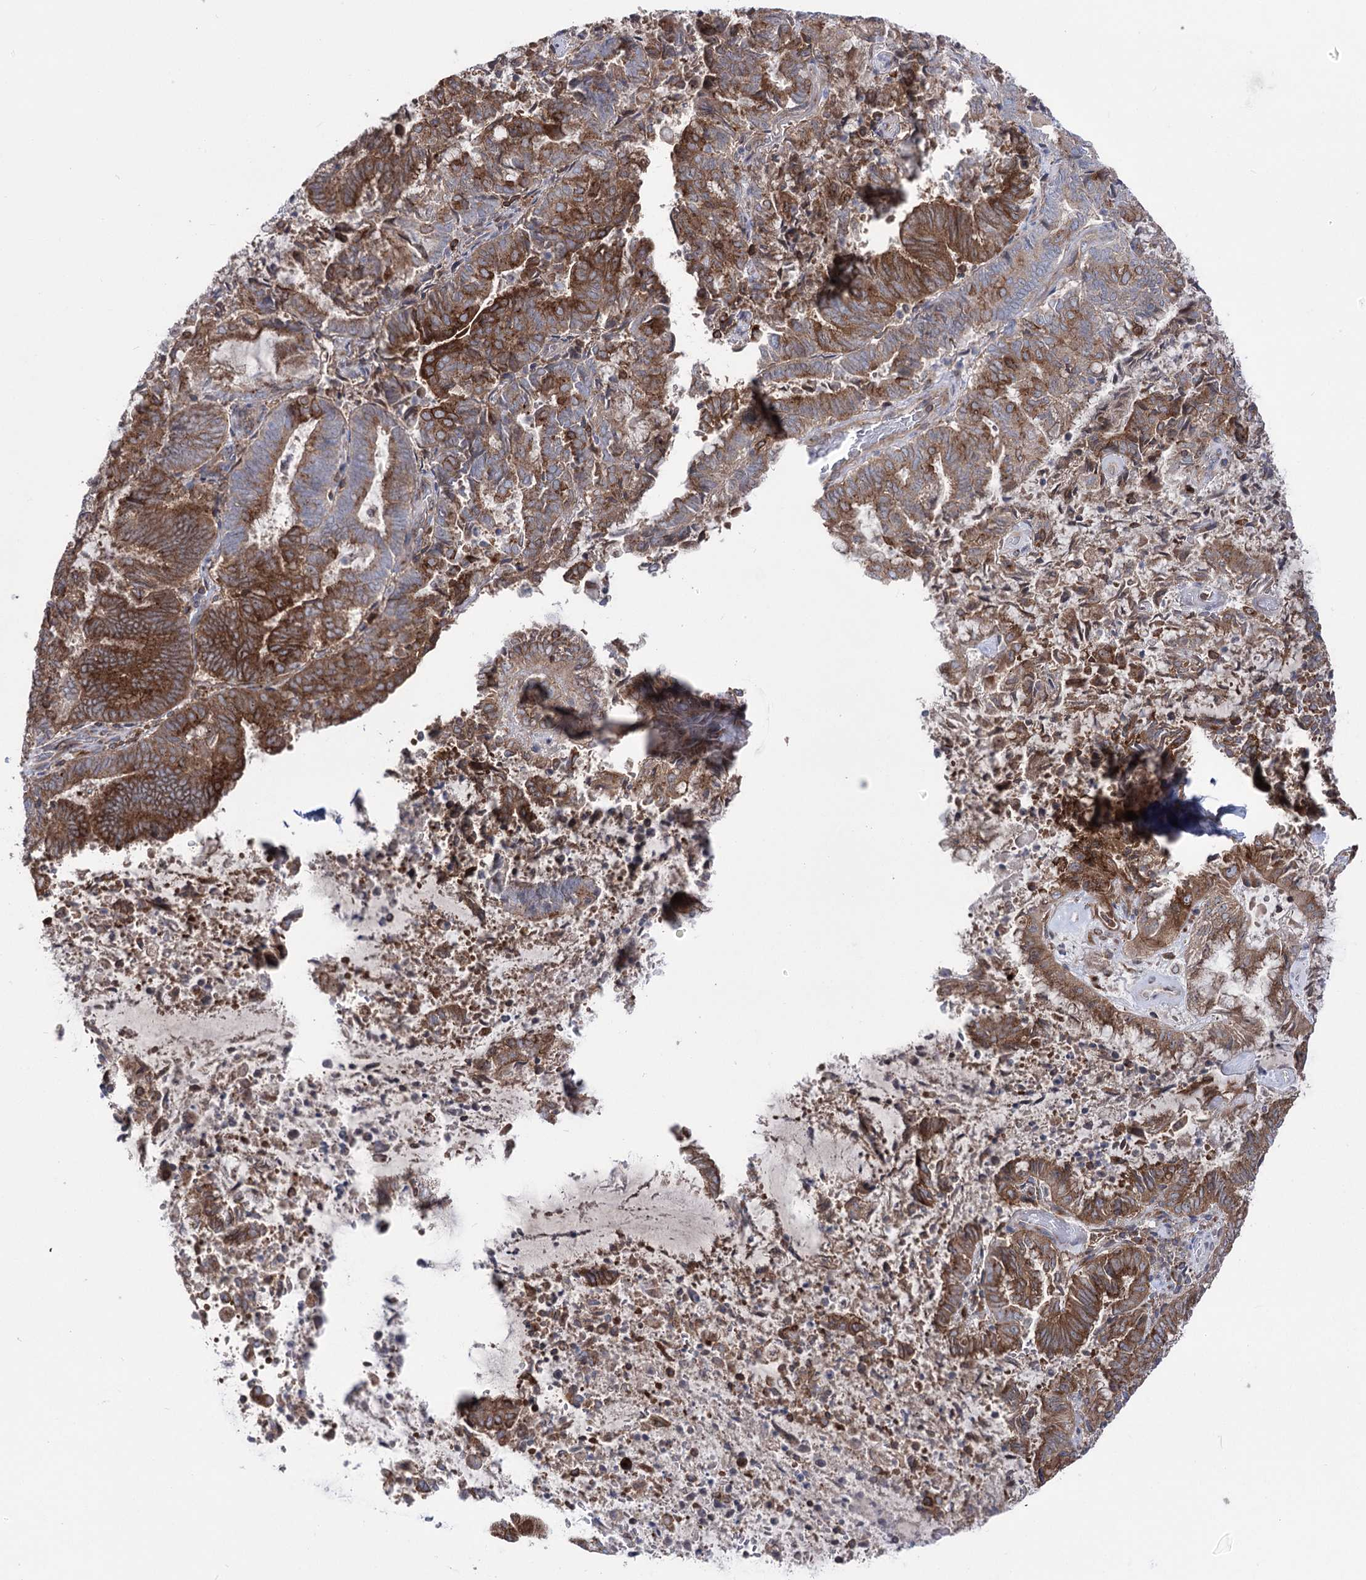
{"staining": {"intensity": "strong", "quantity": "25%-75%", "location": "cytoplasmic/membranous"}, "tissue": "endometrial cancer", "cell_type": "Tumor cells", "image_type": "cancer", "snomed": [{"axis": "morphology", "description": "Adenocarcinoma, NOS"}, {"axis": "topography", "description": "Endometrium"}], "caption": "The immunohistochemical stain highlights strong cytoplasmic/membranous expression in tumor cells of endometrial adenocarcinoma tissue.", "gene": "ZNF622", "patient": {"sex": "female", "age": 80}}